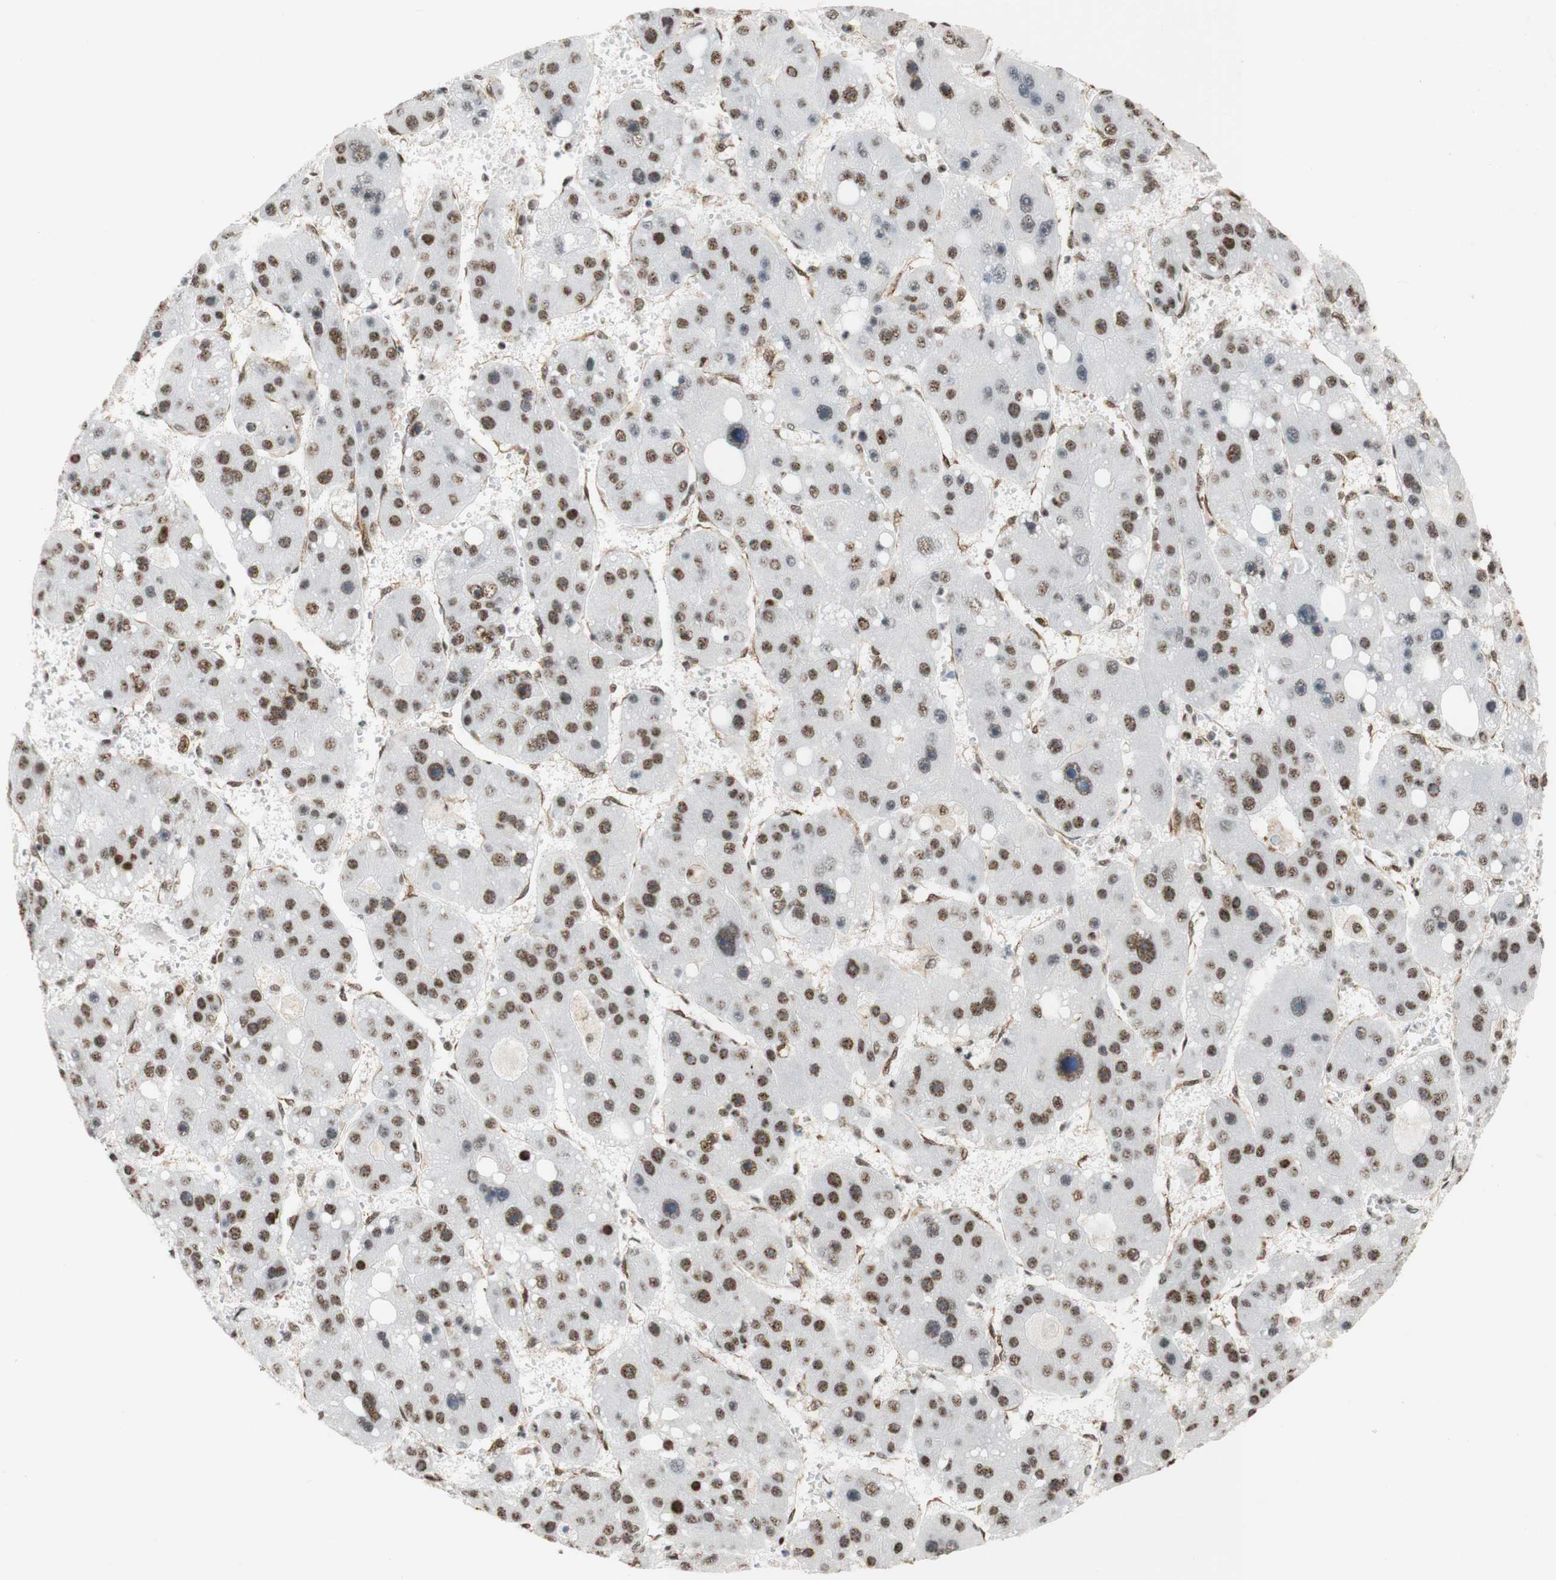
{"staining": {"intensity": "moderate", "quantity": ">75%", "location": "nuclear"}, "tissue": "liver cancer", "cell_type": "Tumor cells", "image_type": "cancer", "snomed": [{"axis": "morphology", "description": "Carcinoma, Hepatocellular, NOS"}, {"axis": "topography", "description": "Liver"}], "caption": "IHC (DAB (3,3'-diaminobenzidine)) staining of liver cancer (hepatocellular carcinoma) shows moderate nuclear protein positivity in about >75% of tumor cells.", "gene": "SAP18", "patient": {"sex": "female", "age": 61}}